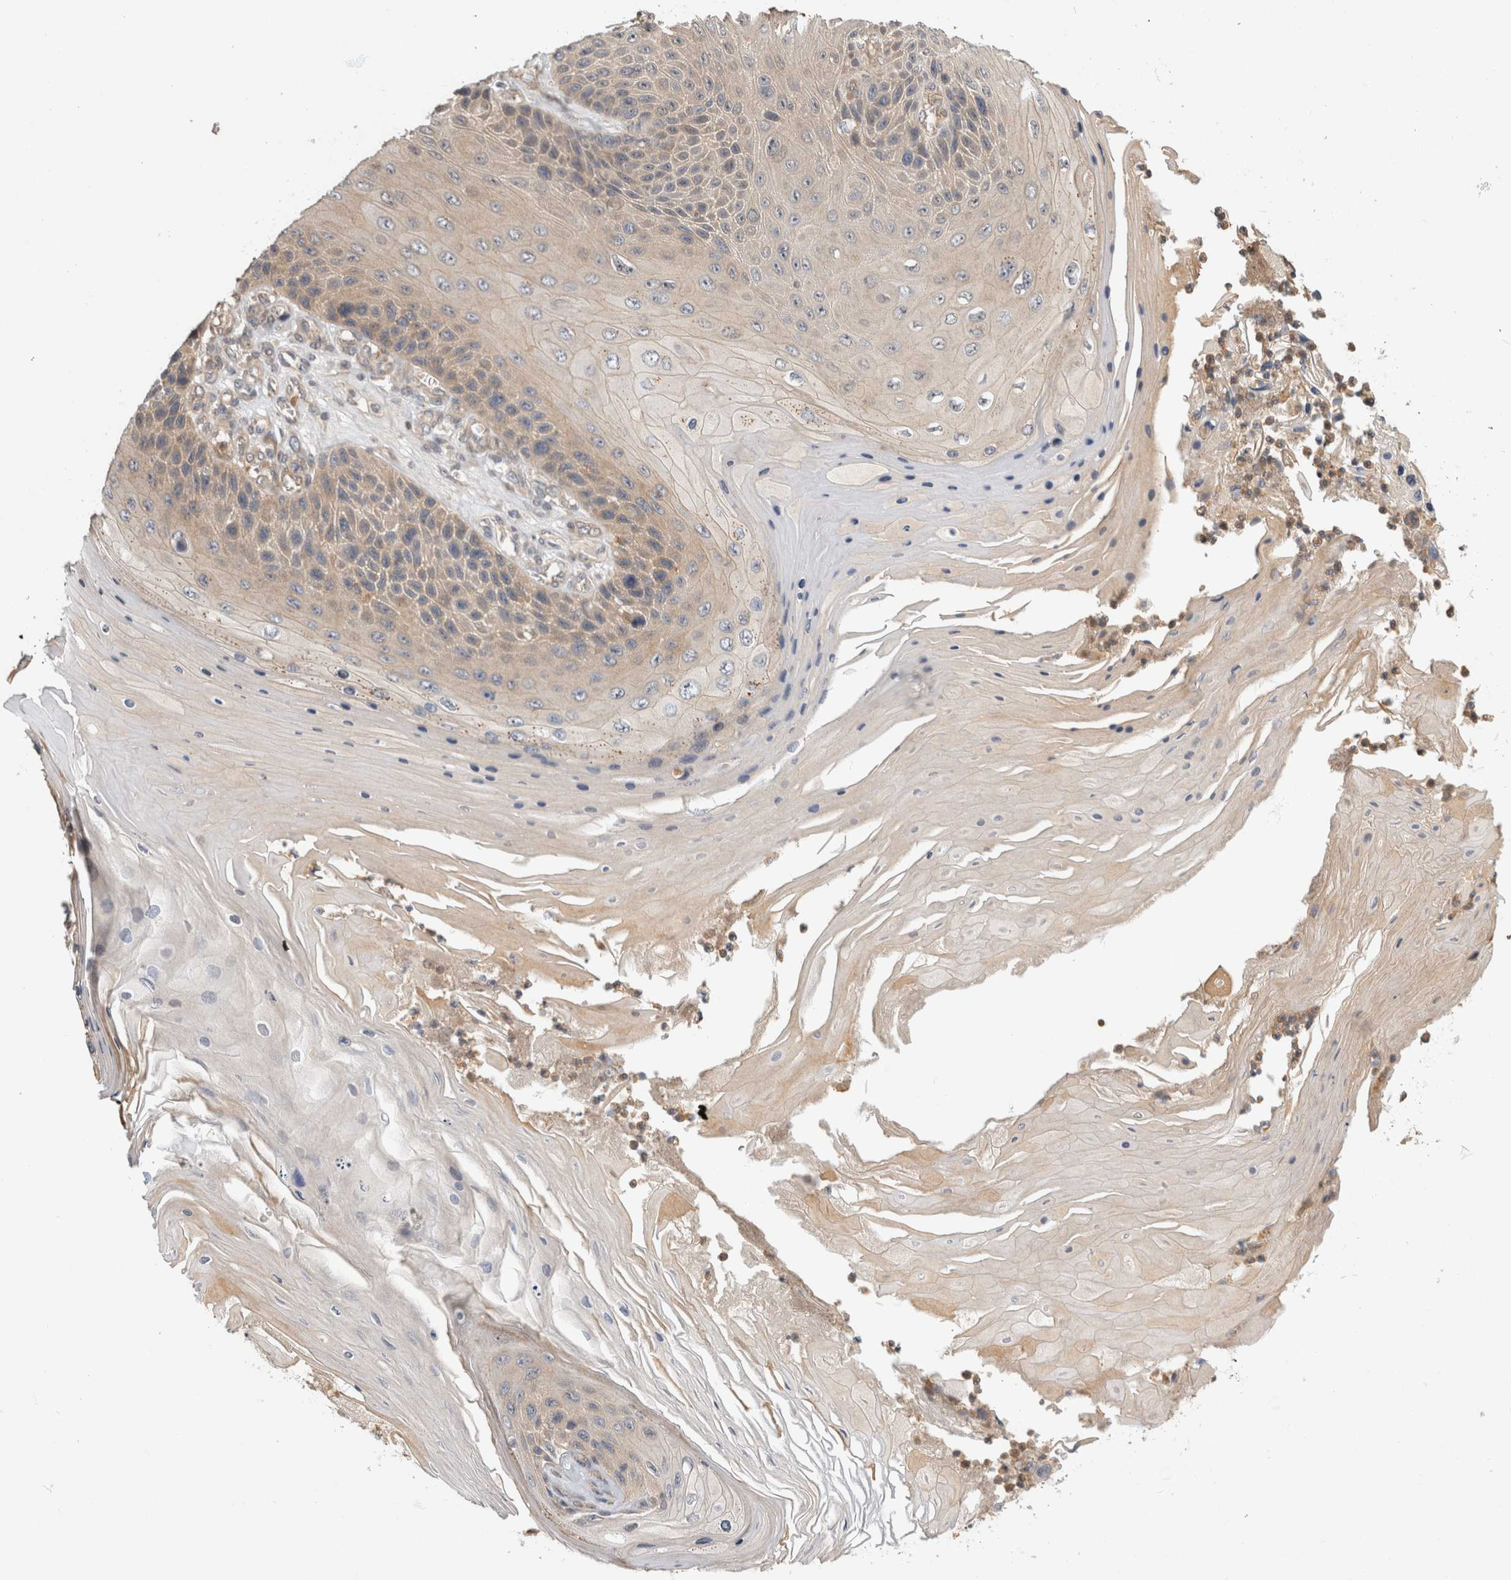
{"staining": {"intensity": "moderate", "quantity": "<25%", "location": "cytoplasmic/membranous"}, "tissue": "skin cancer", "cell_type": "Tumor cells", "image_type": "cancer", "snomed": [{"axis": "morphology", "description": "Squamous cell carcinoma, NOS"}, {"axis": "topography", "description": "Skin"}], "caption": "Immunohistochemistry photomicrograph of neoplastic tissue: human skin squamous cell carcinoma stained using IHC demonstrates low levels of moderate protein expression localized specifically in the cytoplasmic/membranous of tumor cells, appearing as a cytoplasmic/membranous brown color.", "gene": "PGM1", "patient": {"sex": "female", "age": 88}}